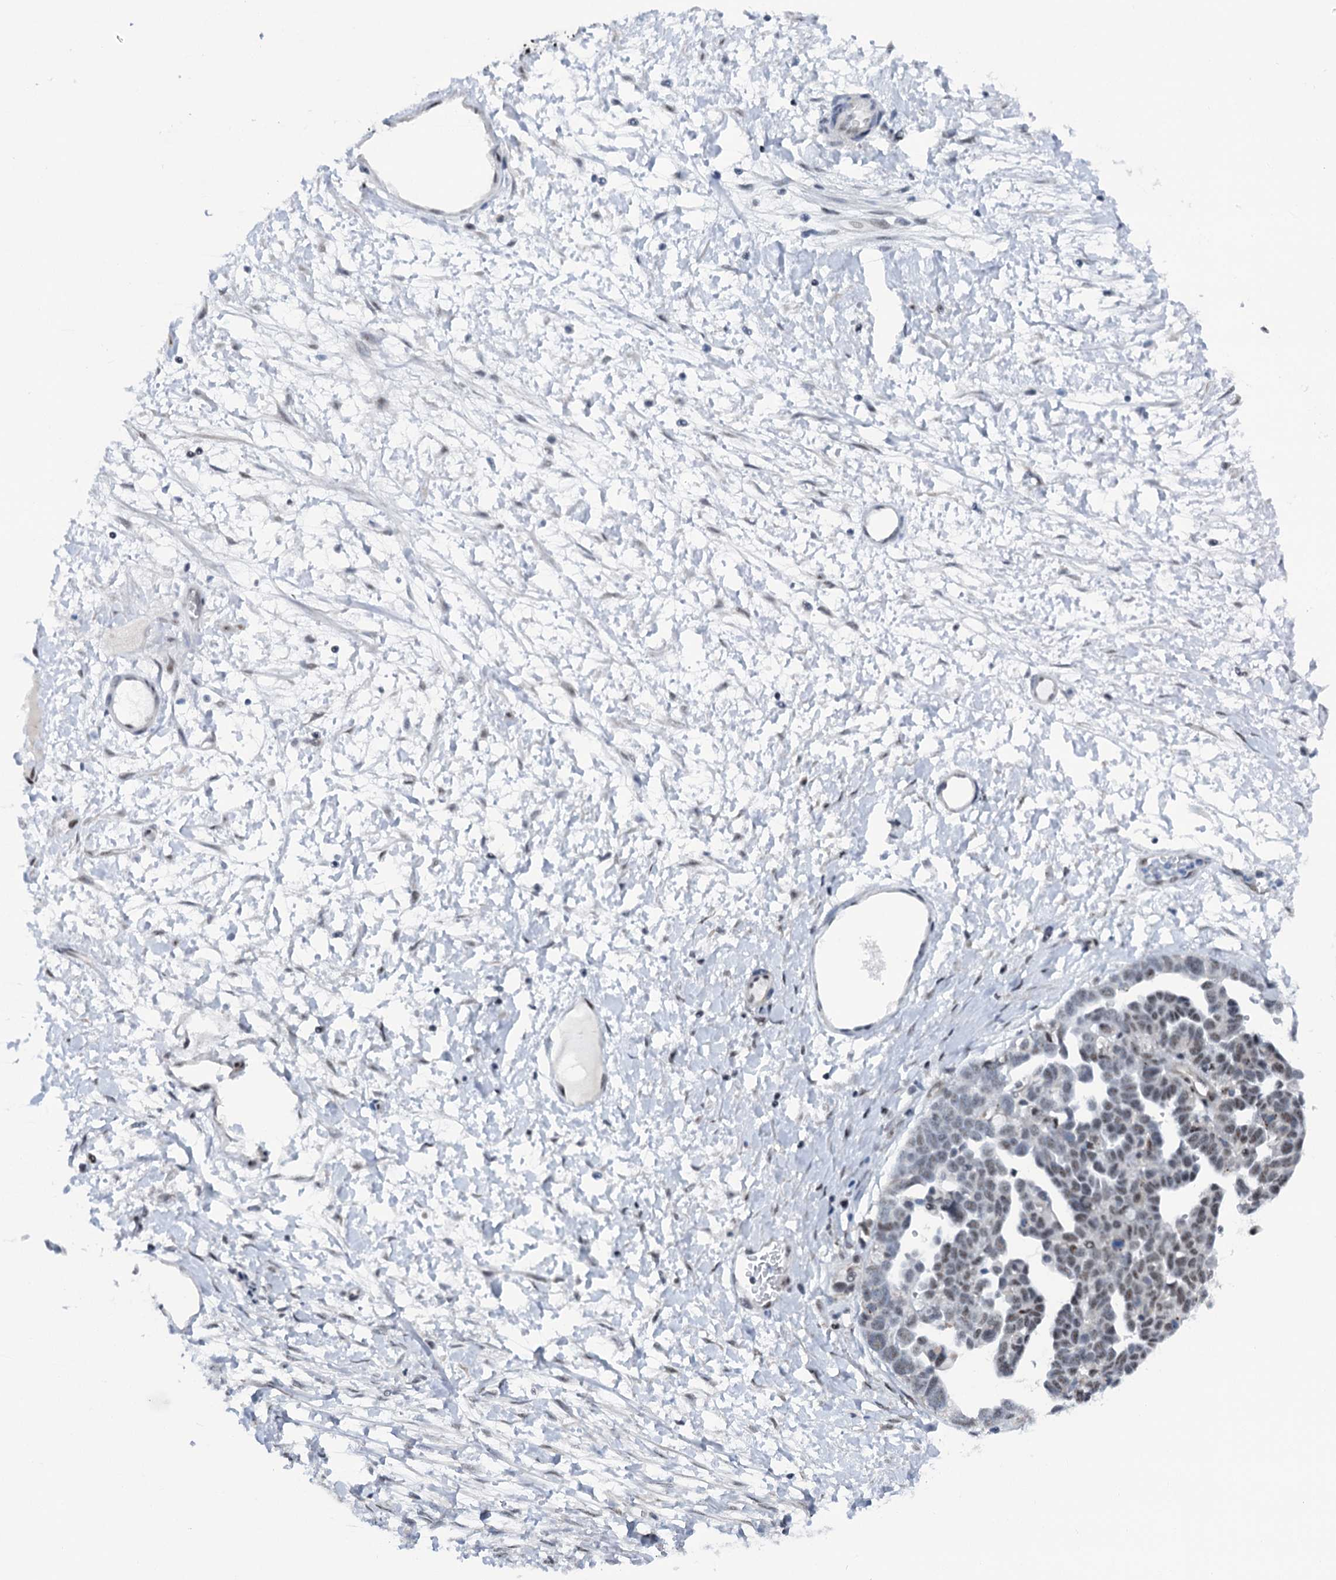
{"staining": {"intensity": "weak", "quantity": ">75%", "location": "nuclear"}, "tissue": "ovarian cancer", "cell_type": "Tumor cells", "image_type": "cancer", "snomed": [{"axis": "morphology", "description": "Cystadenocarcinoma, serous, NOS"}, {"axis": "topography", "description": "Ovary"}], "caption": "Ovarian cancer stained with a protein marker displays weak staining in tumor cells.", "gene": "SREK1", "patient": {"sex": "female", "age": 54}}